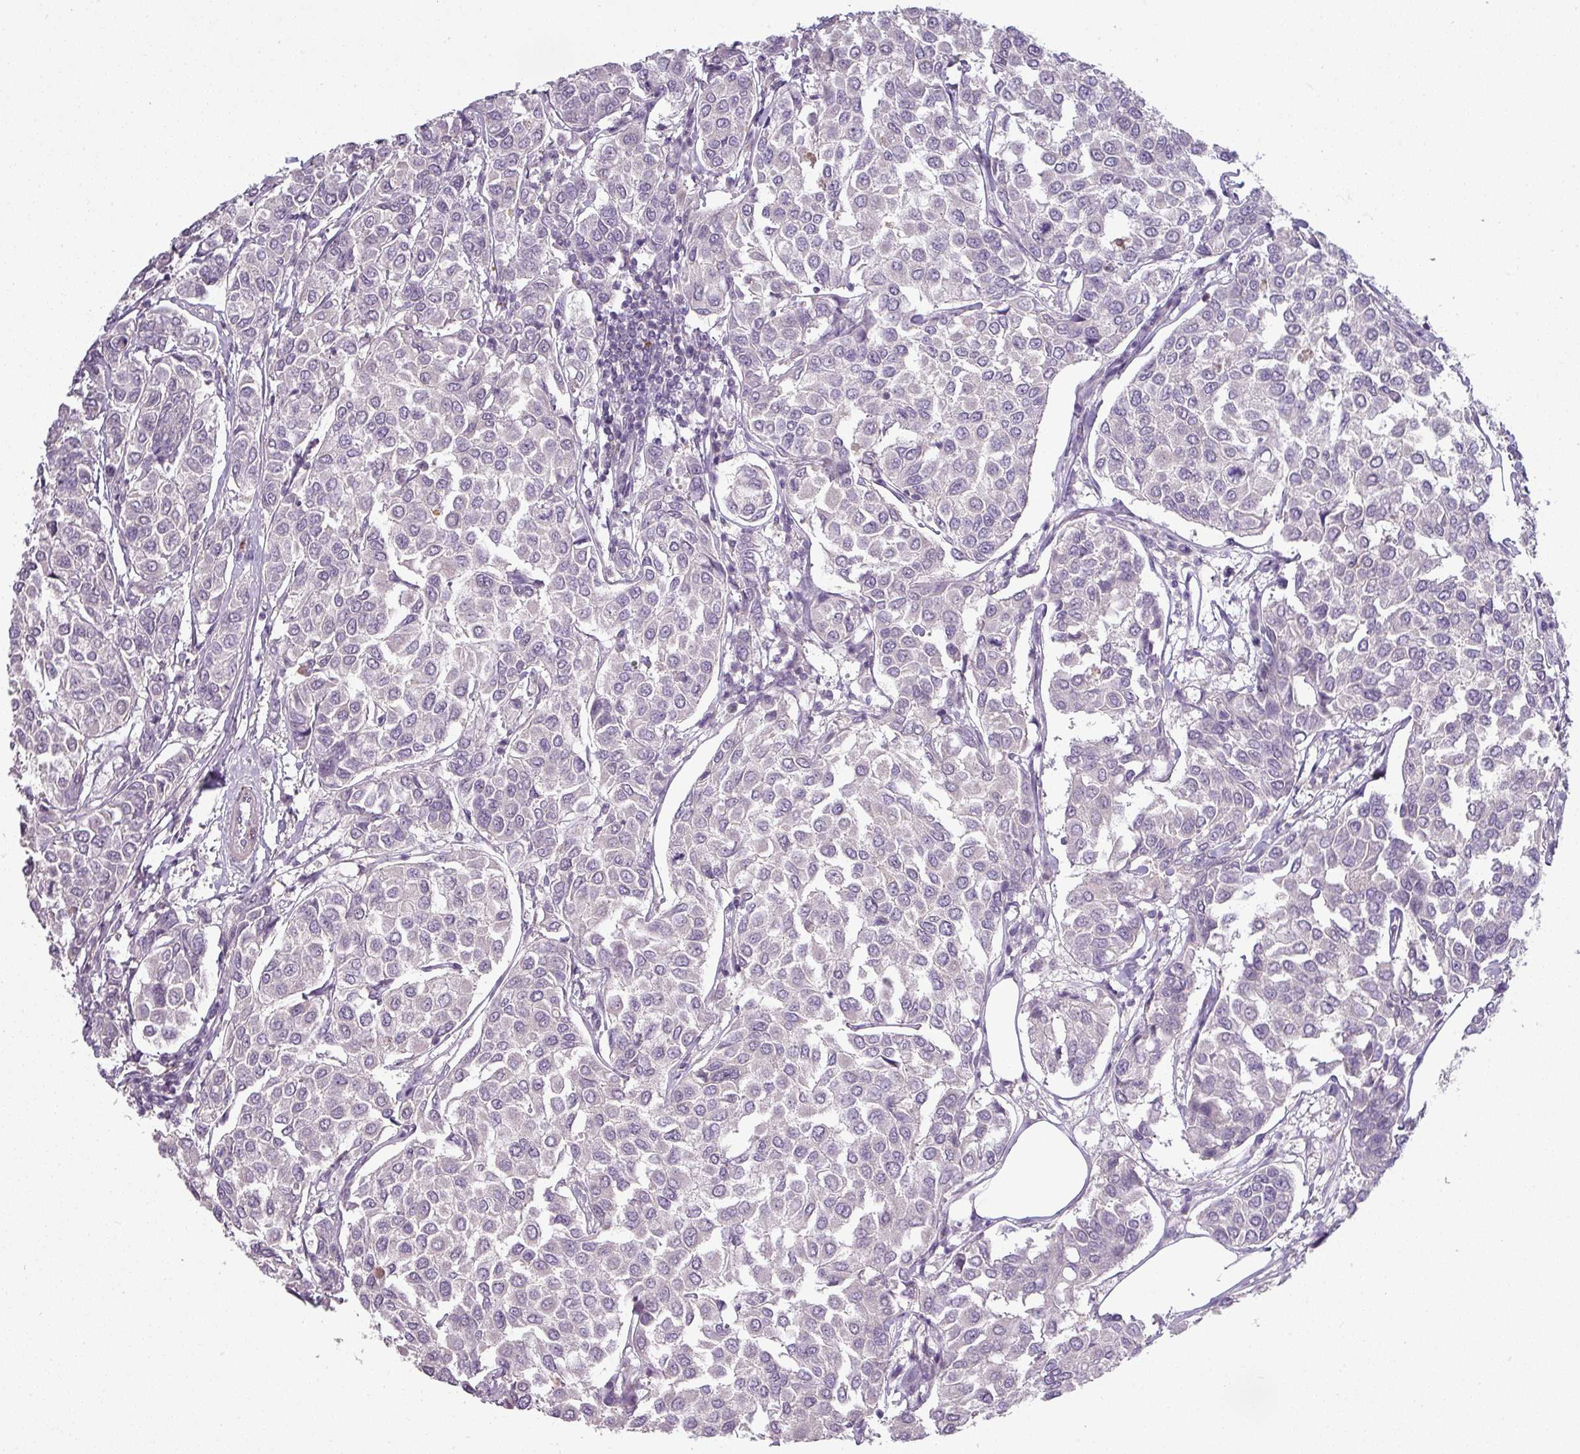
{"staining": {"intensity": "negative", "quantity": "none", "location": "none"}, "tissue": "breast cancer", "cell_type": "Tumor cells", "image_type": "cancer", "snomed": [{"axis": "morphology", "description": "Duct carcinoma"}, {"axis": "topography", "description": "Breast"}], "caption": "Protein analysis of breast cancer exhibits no significant expression in tumor cells.", "gene": "MAGEC3", "patient": {"sex": "female", "age": 55}}